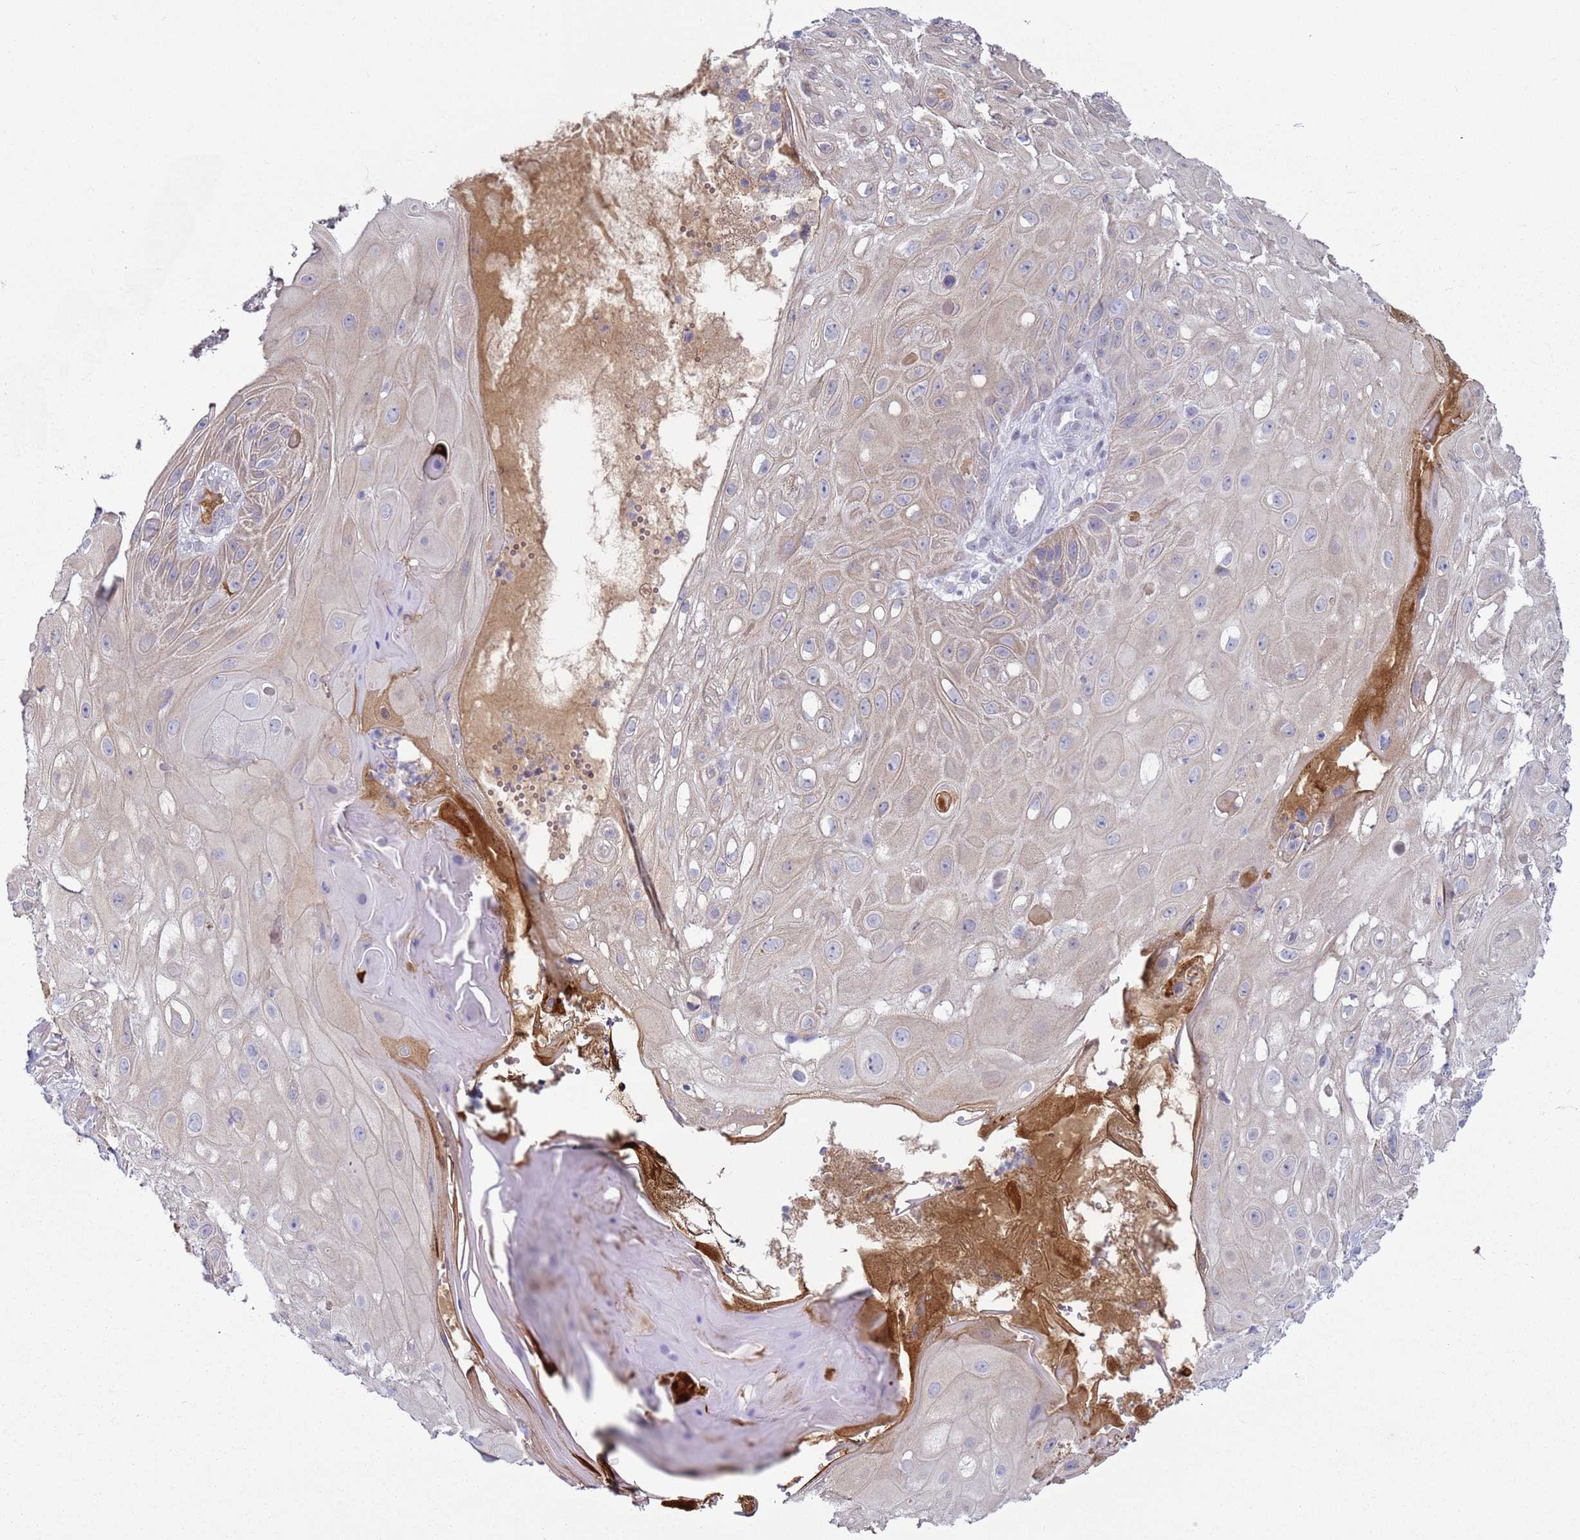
{"staining": {"intensity": "negative", "quantity": "none", "location": "none"}, "tissue": "skin cancer", "cell_type": "Tumor cells", "image_type": "cancer", "snomed": [{"axis": "morphology", "description": "Normal tissue, NOS"}, {"axis": "morphology", "description": "Squamous cell carcinoma, NOS"}, {"axis": "topography", "description": "Skin"}, {"axis": "topography", "description": "Cartilage tissue"}], "caption": "Histopathology image shows no significant protein staining in tumor cells of skin cancer.", "gene": "NPAP1", "patient": {"sex": "female", "age": 79}}